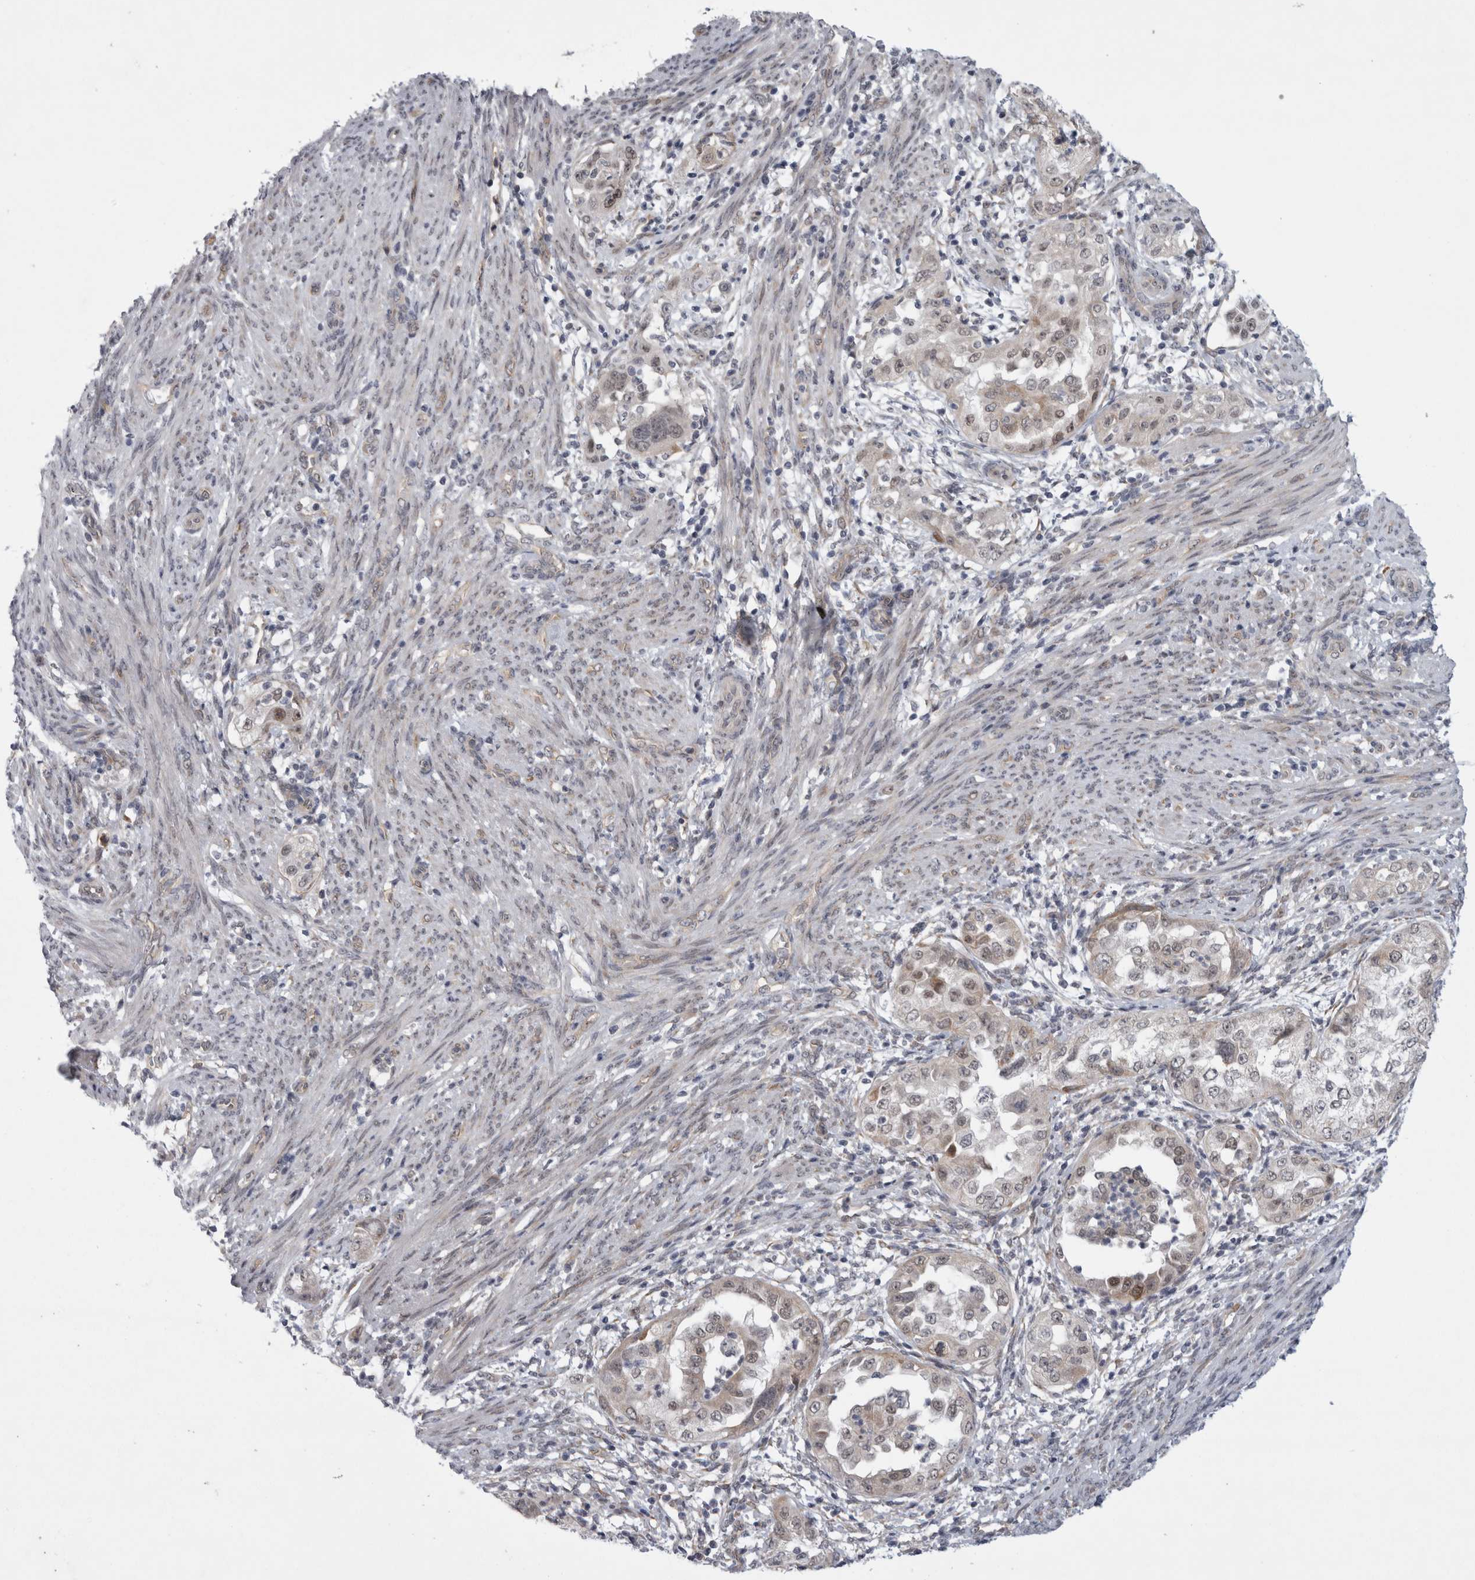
{"staining": {"intensity": "moderate", "quantity": "25%-75%", "location": "cytoplasmic/membranous"}, "tissue": "endometrial cancer", "cell_type": "Tumor cells", "image_type": "cancer", "snomed": [{"axis": "morphology", "description": "Adenocarcinoma, NOS"}, {"axis": "topography", "description": "Endometrium"}], "caption": "This is an image of immunohistochemistry staining of endometrial adenocarcinoma, which shows moderate expression in the cytoplasmic/membranous of tumor cells.", "gene": "PARP11", "patient": {"sex": "female", "age": 85}}